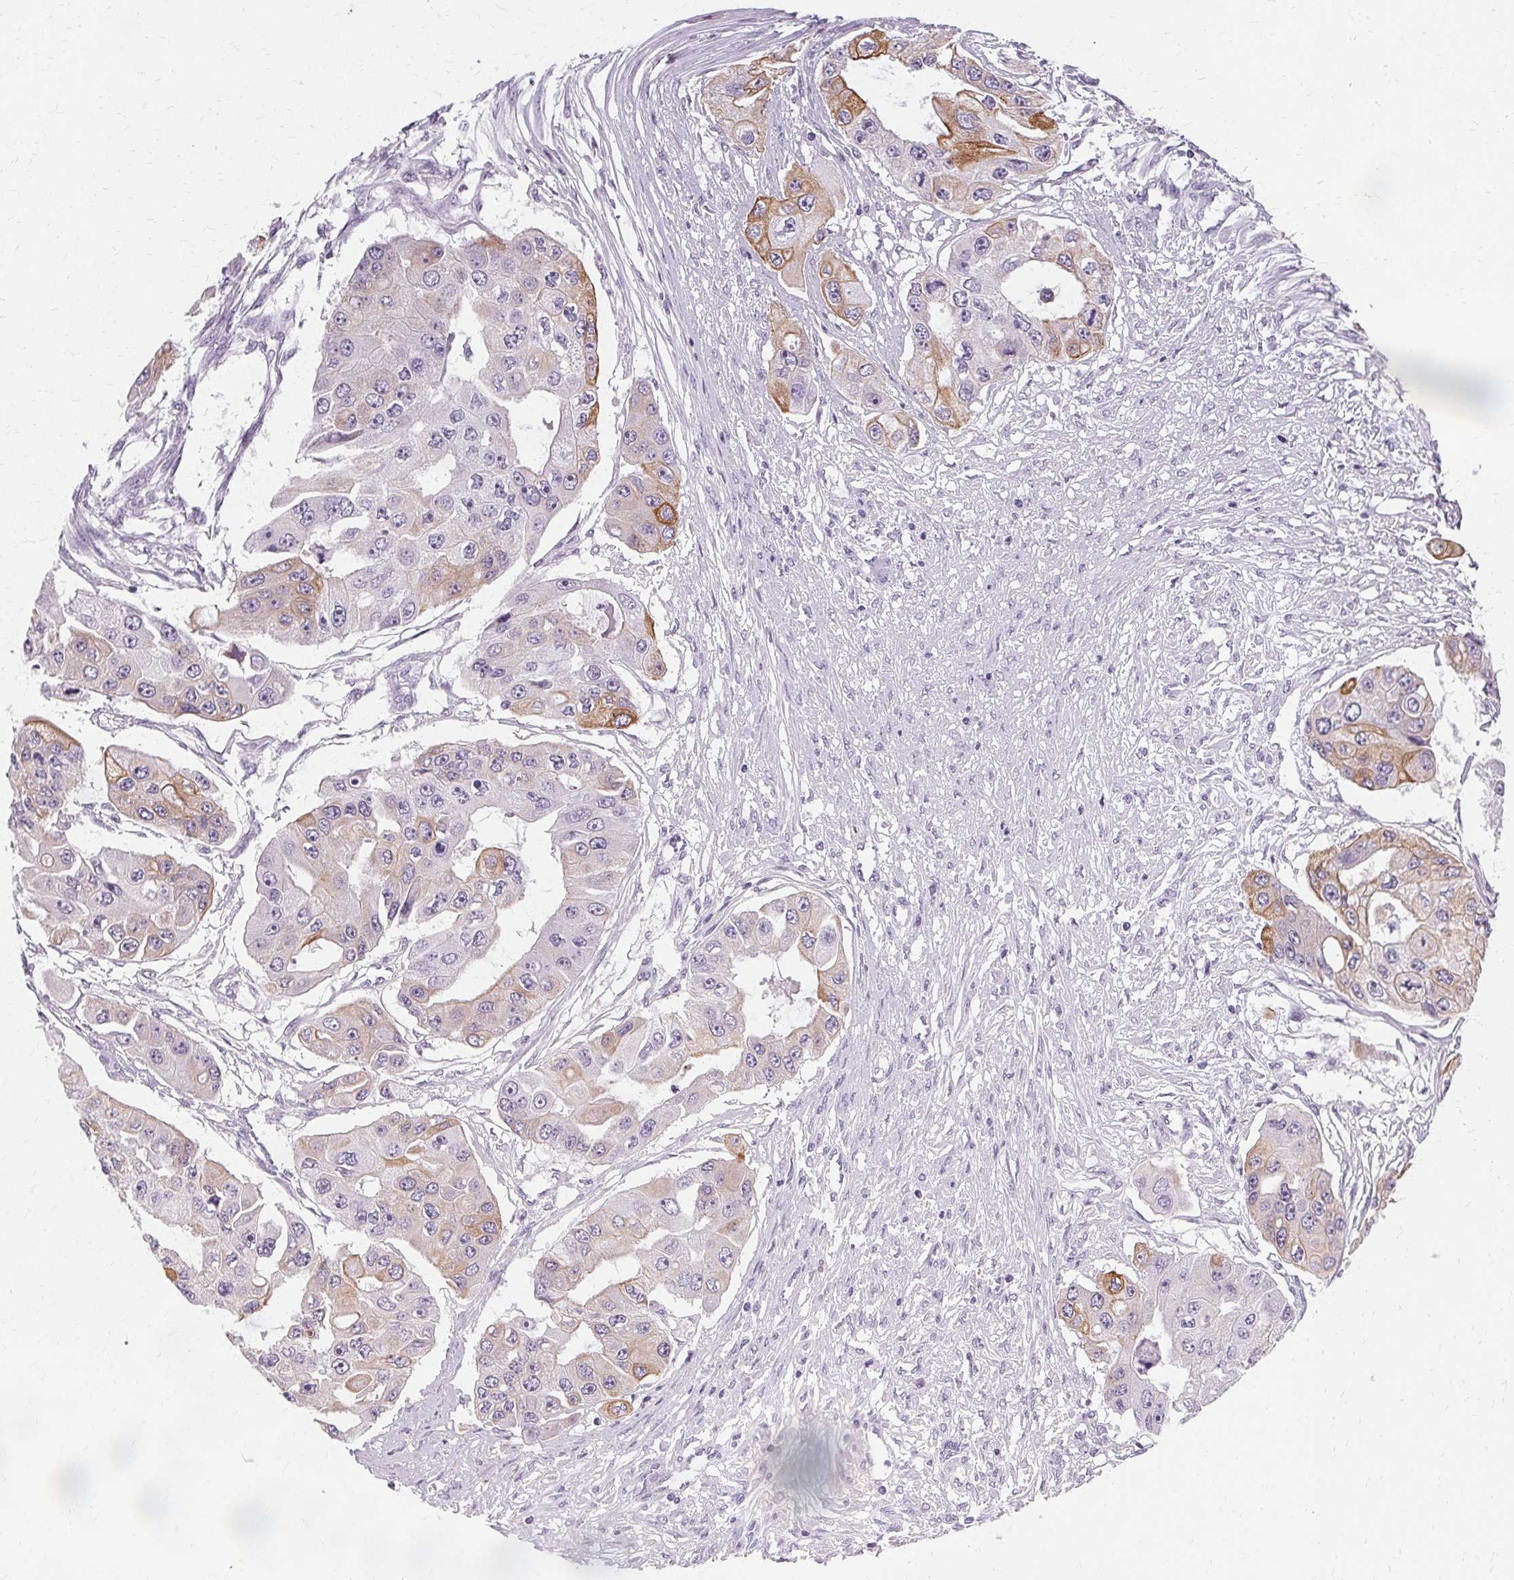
{"staining": {"intensity": "moderate", "quantity": "<25%", "location": "cytoplasmic/membranous"}, "tissue": "ovarian cancer", "cell_type": "Tumor cells", "image_type": "cancer", "snomed": [{"axis": "morphology", "description": "Cystadenocarcinoma, serous, NOS"}, {"axis": "topography", "description": "Ovary"}], "caption": "Ovarian cancer was stained to show a protein in brown. There is low levels of moderate cytoplasmic/membranous expression in approximately <25% of tumor cells.", "gene": "KRT6C", "patient": {"sex": "female", "age": 56}}